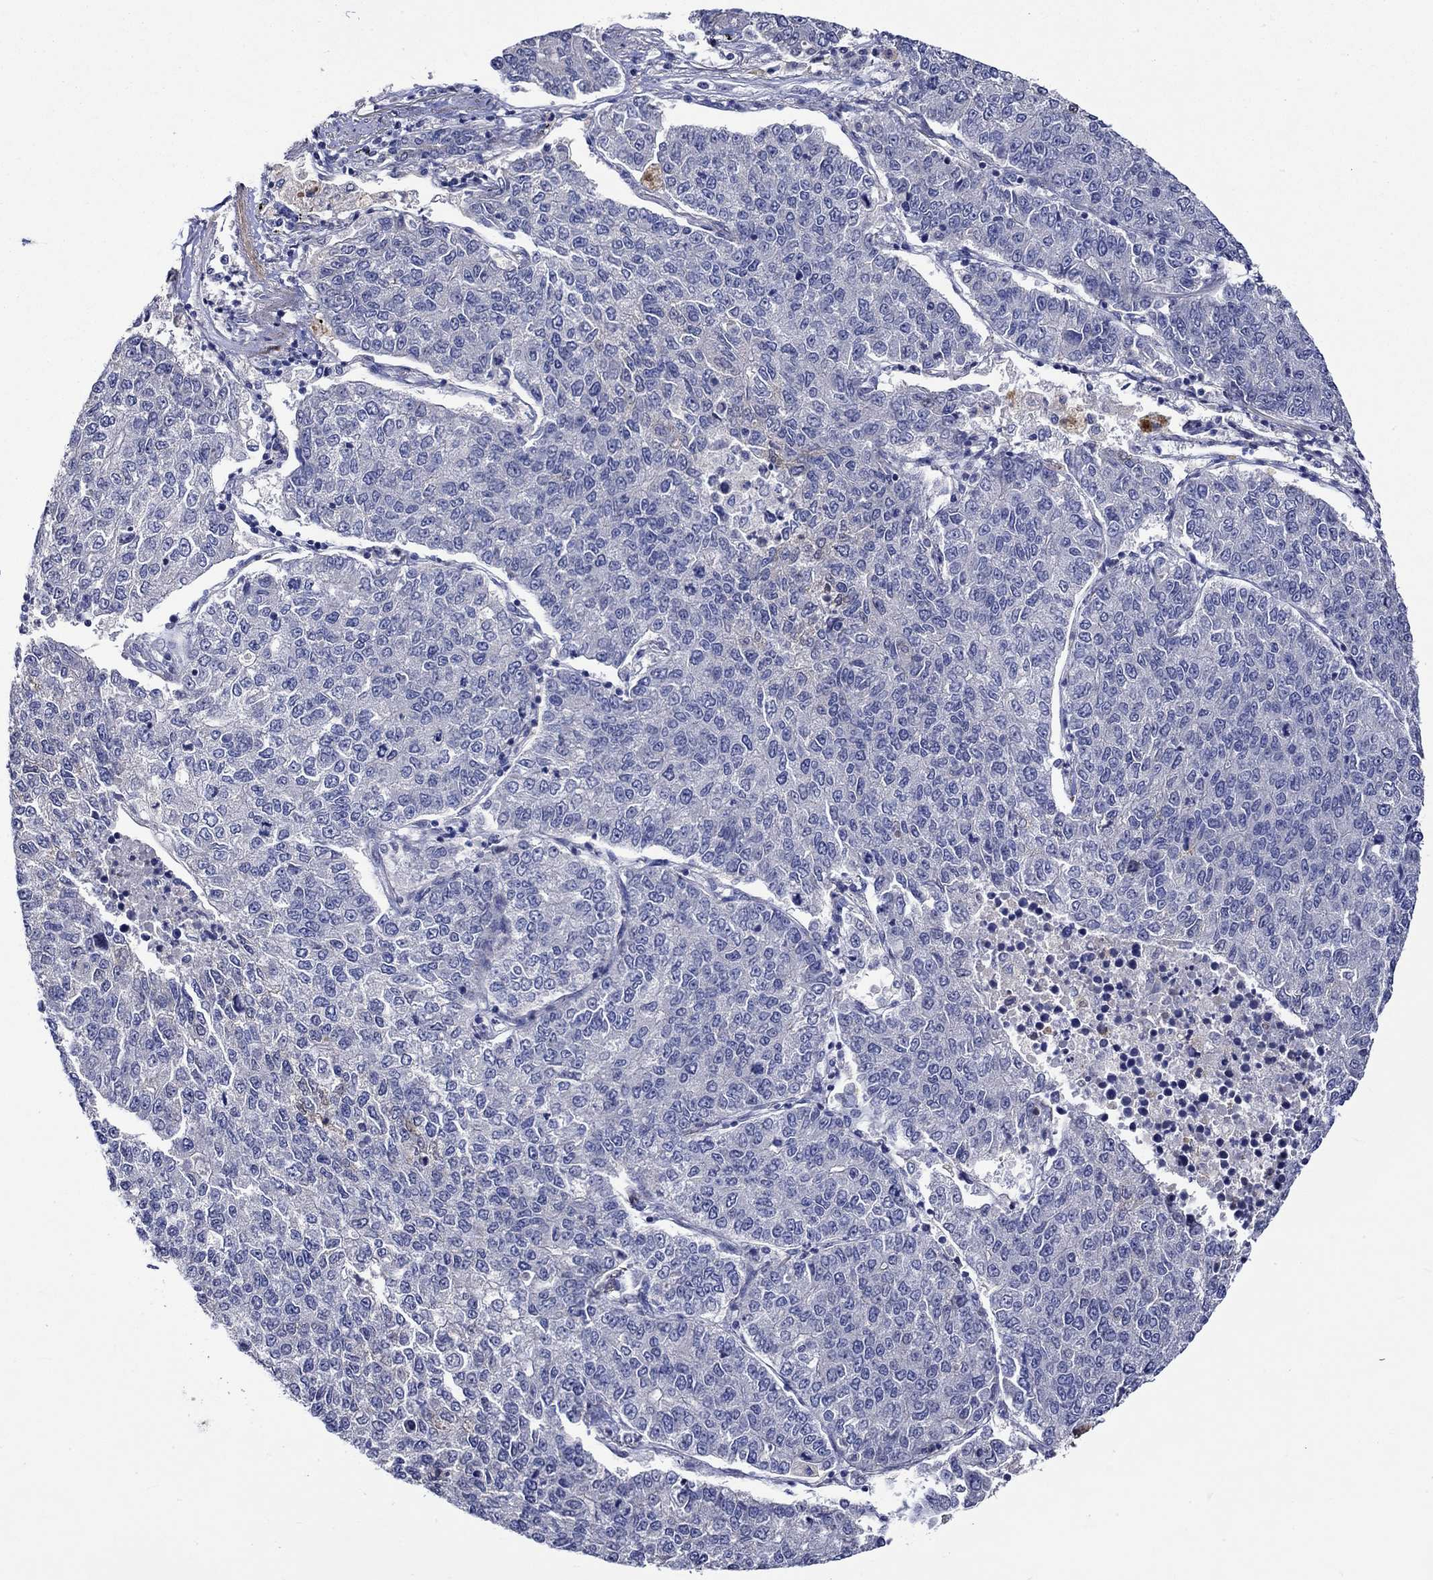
{"staining": {"intensity": "negative", "quantity": "none", "location": "none"}, "tissue": "lung cancer", "cell_type": "Tumor cells", "image_type": "cancer", "snomed": [{"axis": "morphology", "description": "Adenocarcinoma, NOS"}, {"axis": "topography", "description": "Lung"}], "caption": "The histopathology image reveals no staining of tumor cells in adenocarcinoma (lung). The staining is performed using DAB (3,3'-diaminobenzidine) brown chromogen with nuclei counter-stained in using hematoxylin.", "gene": "CRYAB", "patient": {"sex": "male", "age": 49}}